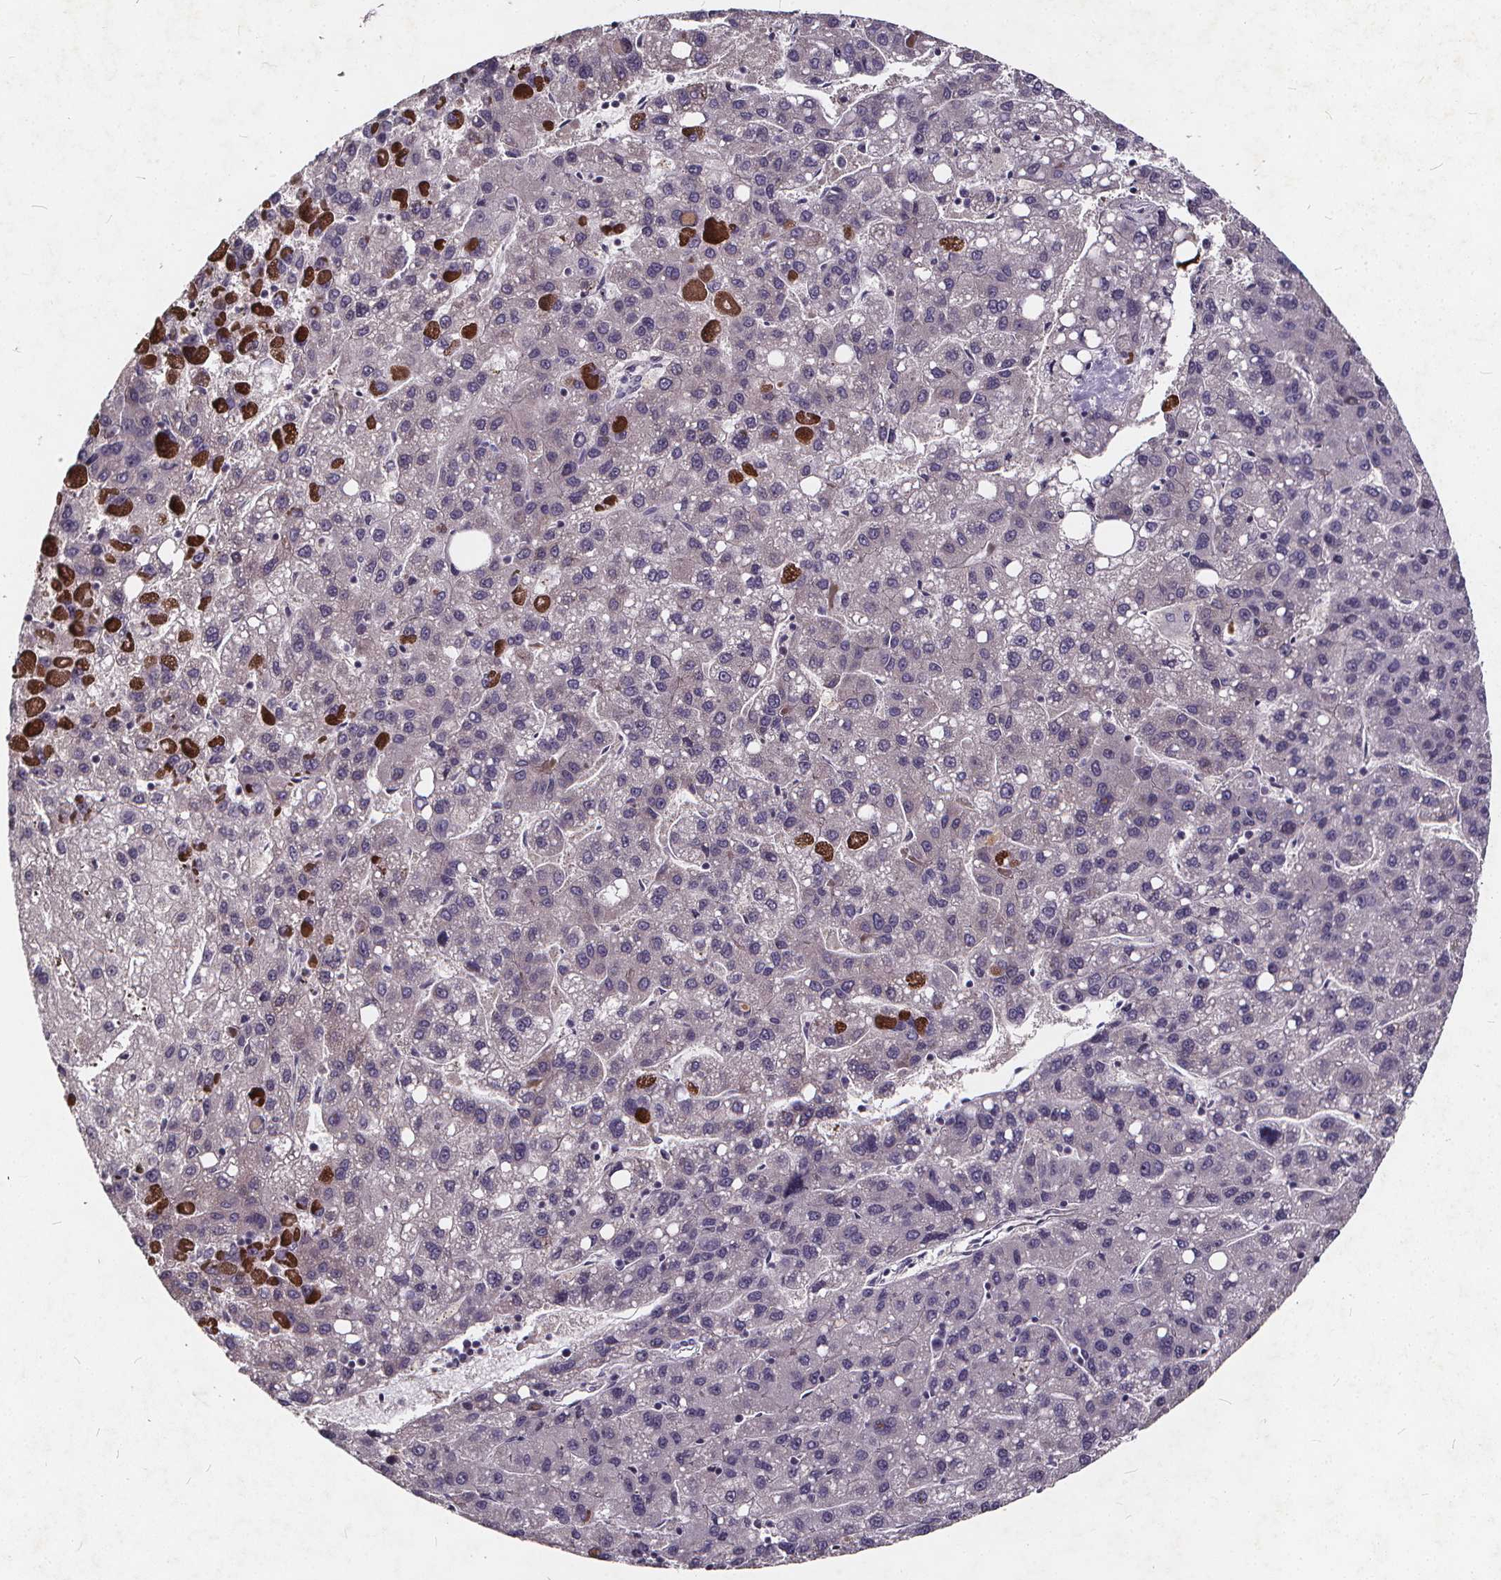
{"staining": {"intensity": "negative", "quantity": "none", "location": "none"}, "tissue": "liver cancer", "cell_type": "Tumor cells", "image_type": "cancer", "snomed": [{"axis": "morphology", "description": "Carcinoma, Hepatocellular, NOS"}, {"axis": "topography", "description": "Liver"}], "caption": "IHC photomicrograph of neoplastic tissue: human hepatocellular carcinoma (liver) stained with DAB (3,3'-diaminobenzidine) exhibits no significant protein staining in tumor cells.", "gene": "TSPAN14", "patient": {"sex": "female", "age": 82}}